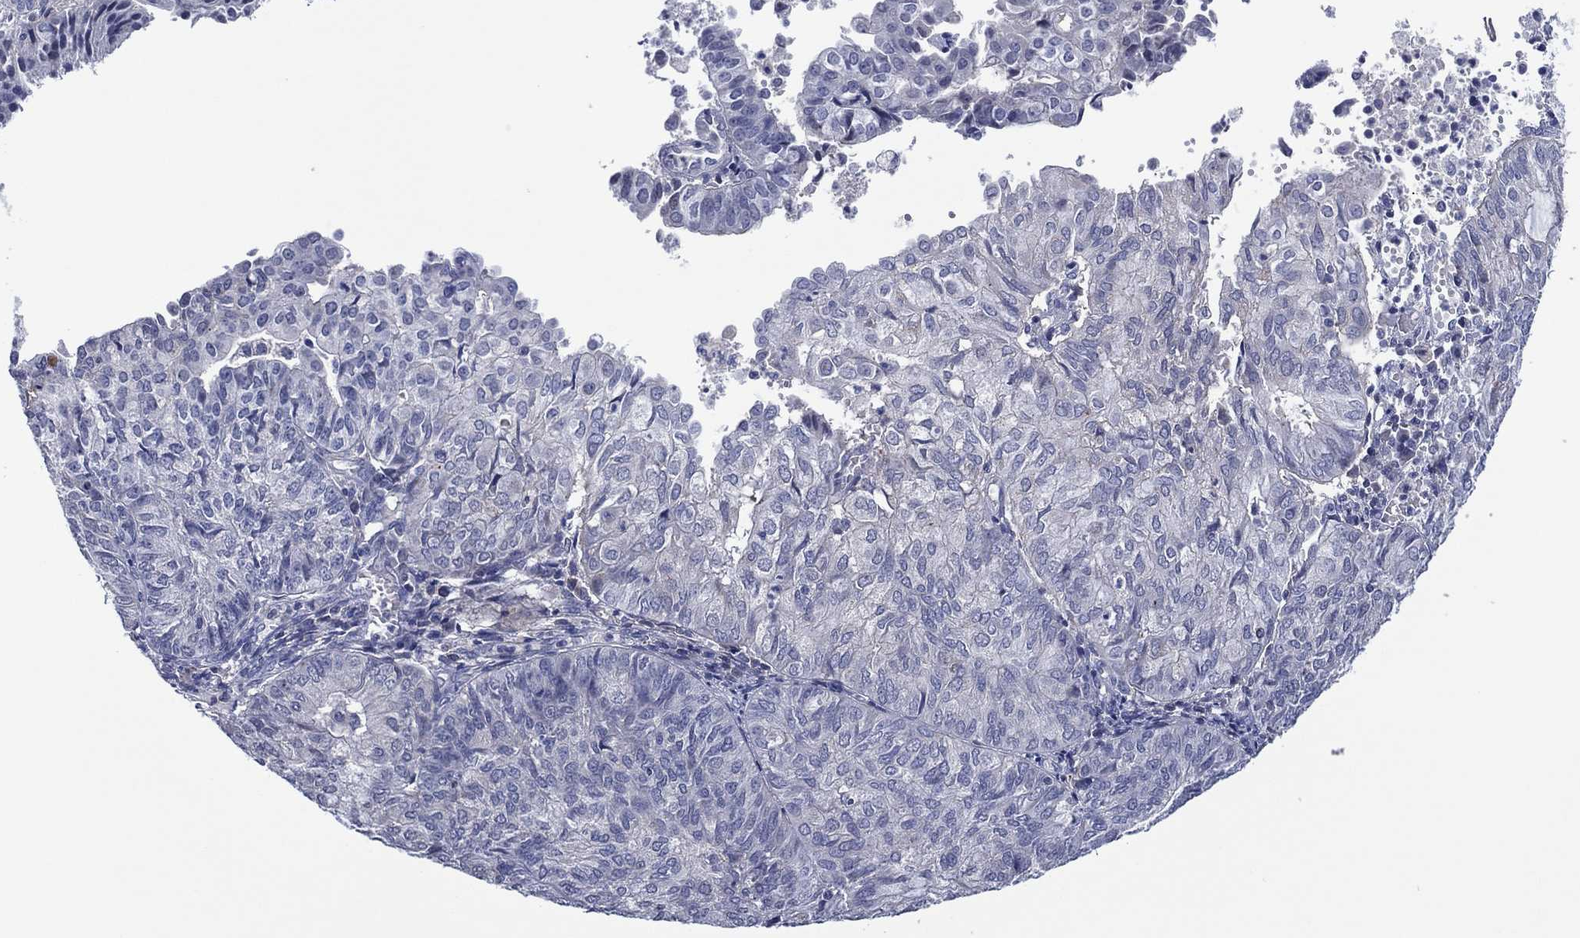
{"staining": {"intensity": "negative", "quantity": "none", "location": "none"}, "tissue": "endometrial cancer", "cell_type": "Tumor cells", "image_type": "cancer", "snomed": [{"axis": "morphology", "description": "Adenocarcinoma, NOS"}, {"axis": "topography", "description": "Endometrium"}], "caption": "Tumor cells show no significant staining in adenocarcinoma (endometrial).", "gene": "TRIM31", "patient": {"sex": "female", "age": 82}}